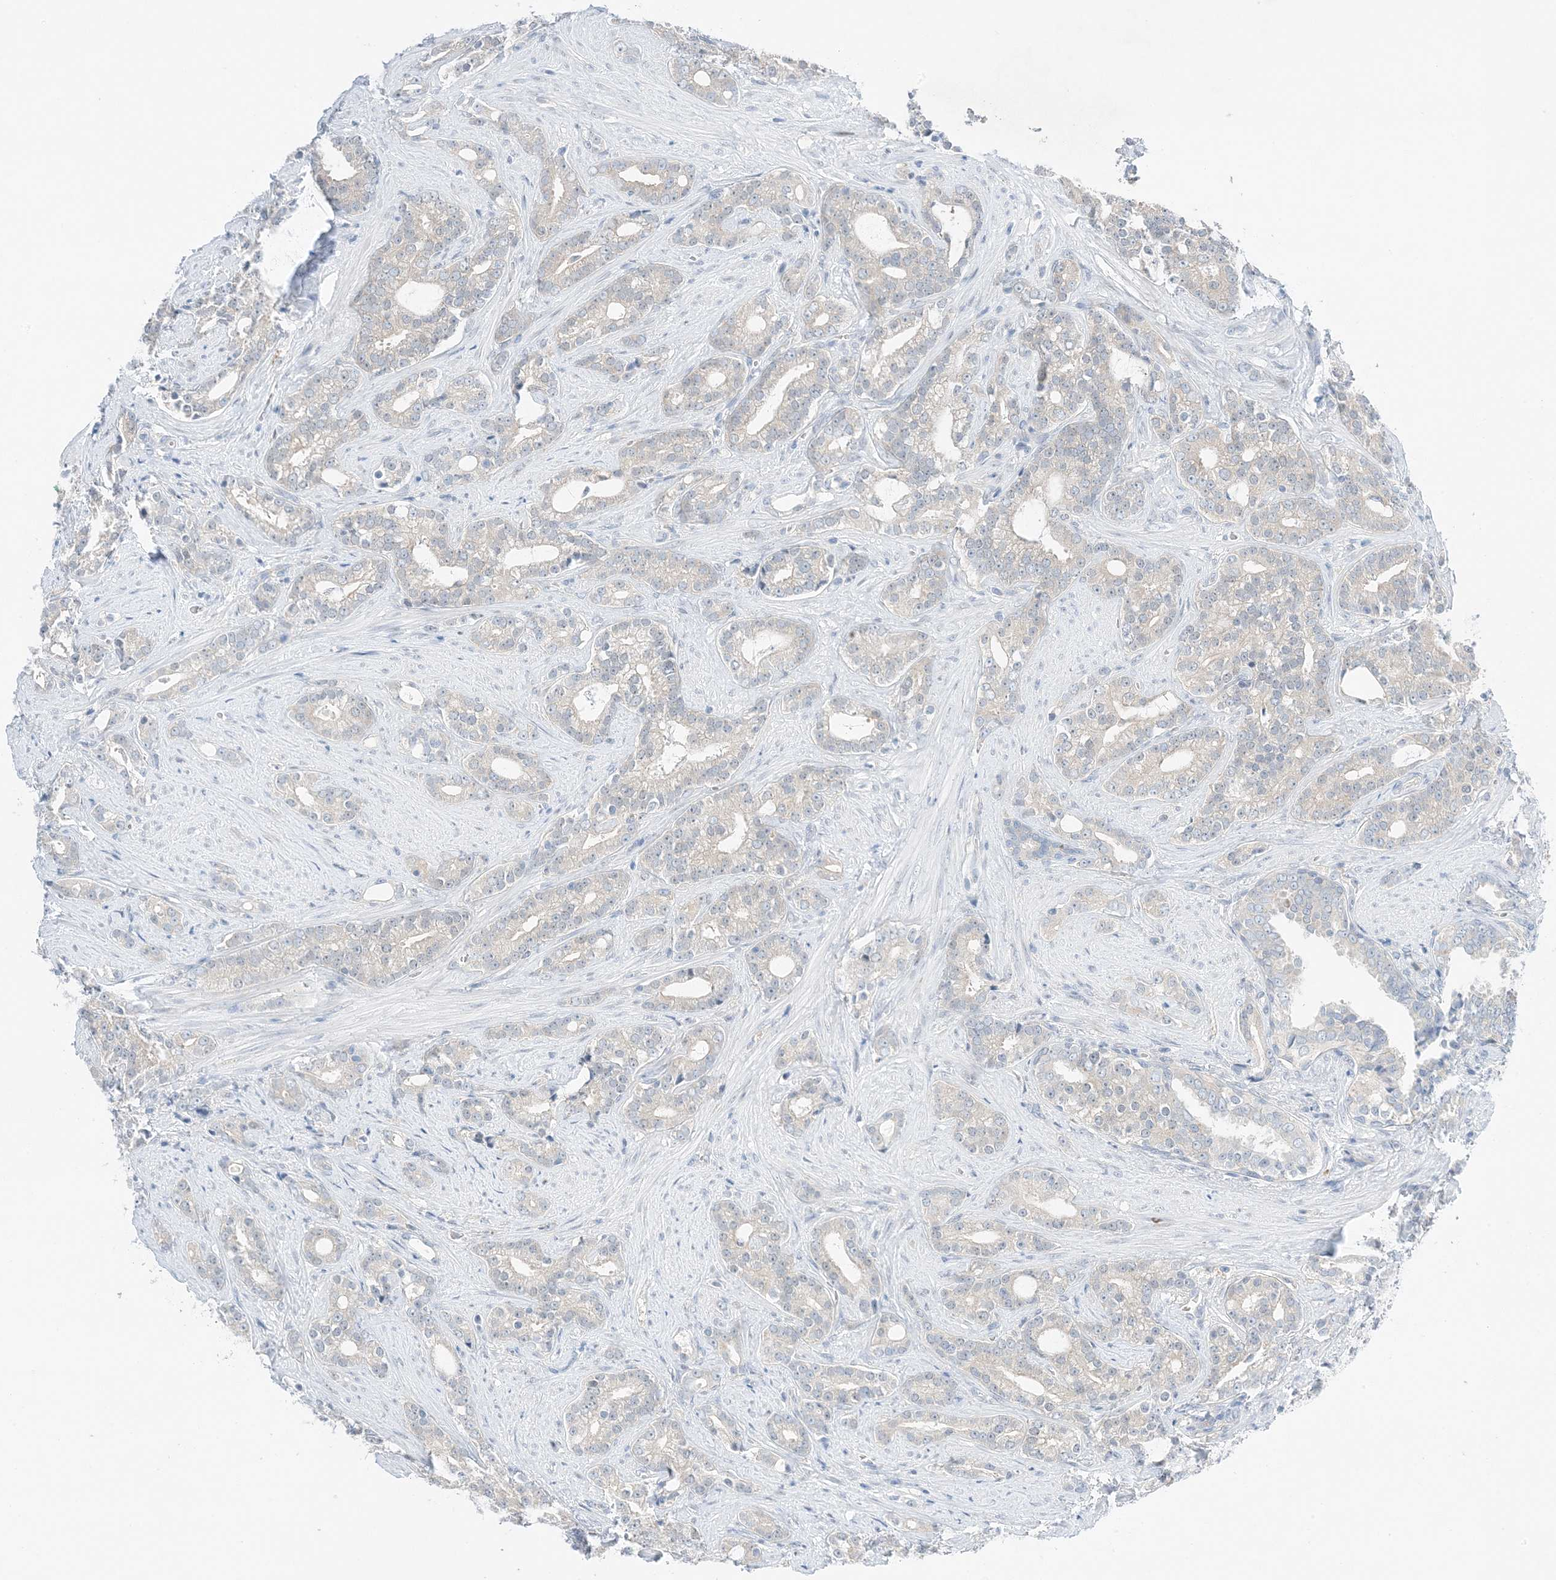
{"staining": {"intensity": "negative", "quantity": "none", "location": "none"}, "tissue": "prostate cancer", "cell_type": "Tumor cells", "image_type": "cancer", "snomed": [{"axis": "morphology", "description": "Adenocarcinoma, High grade"}, {"axis": "topography", "description": "Prostate and seminal vesicle, NOS"}], "caption": "The image exhibits no significant positivity in tumor cells of prostate adenocarcinoma (high-grade). (Stains: DAB immunohistochemistry with hematoxylin counter stain, Microscopy: brightfield microscopy at high magnification).", "gene": "KIFBP", "patient": {"sex": "male", "age": 67}}